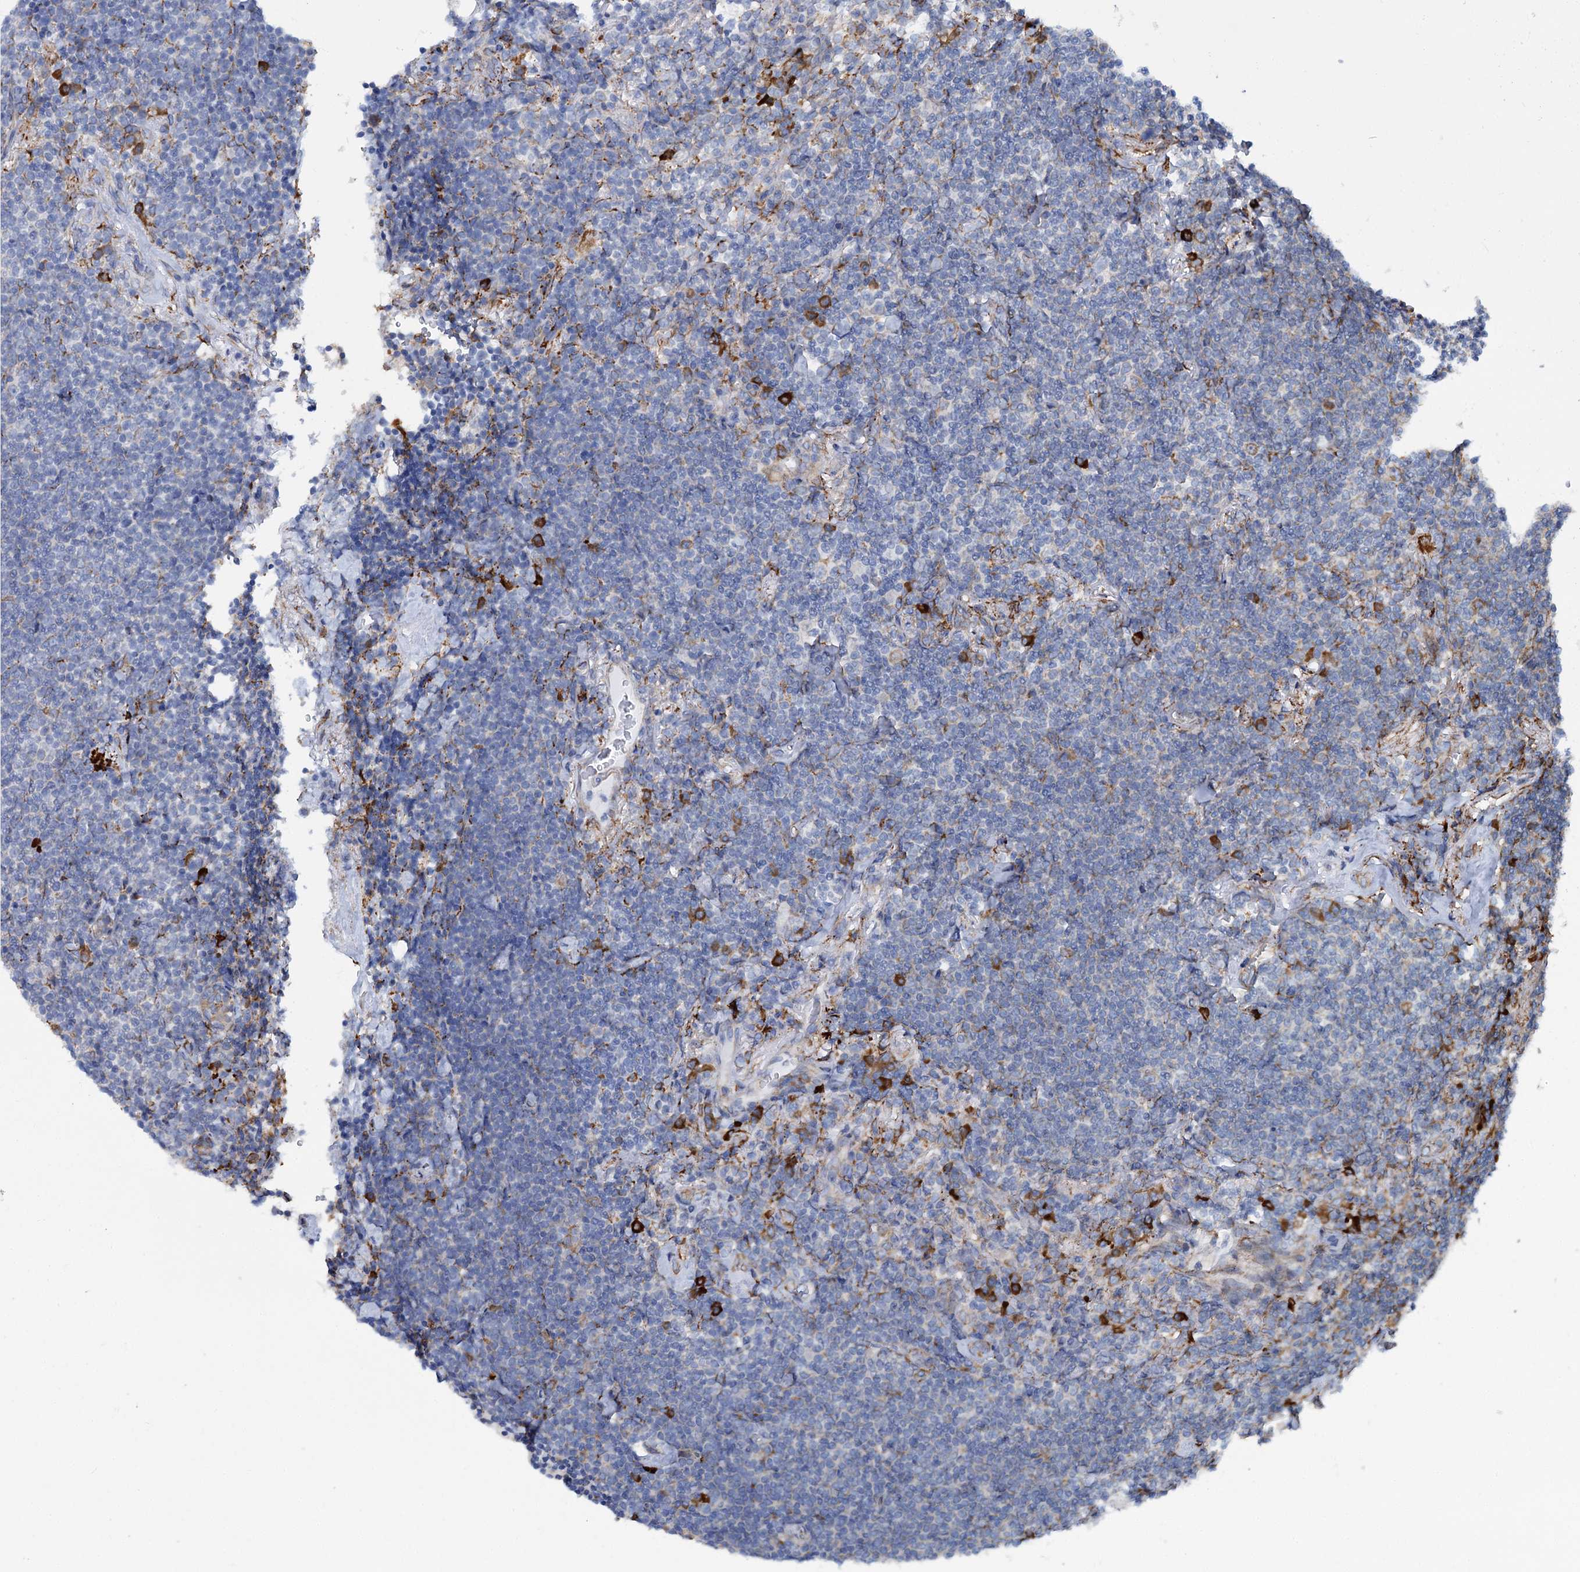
{"staining": {"intensity": "negative", "quantity": "none", "location": "none"}, "tissue": "lymphoma", "cell_type": "Tumor cells", "image_type": "cancer", "snomed": [{"axis": "morphology", "description": "Malignant lymphoma, non-Hodgkin's type, Low grade"}, {"axis": "topography", "description": "Lung"}], "caption": "Immunohistochemistry (IHC) of human lymphoma demonstrates no expression in tumor cells.", "gene": "SHE", "patient": {"sex": "female", "age": 71}}